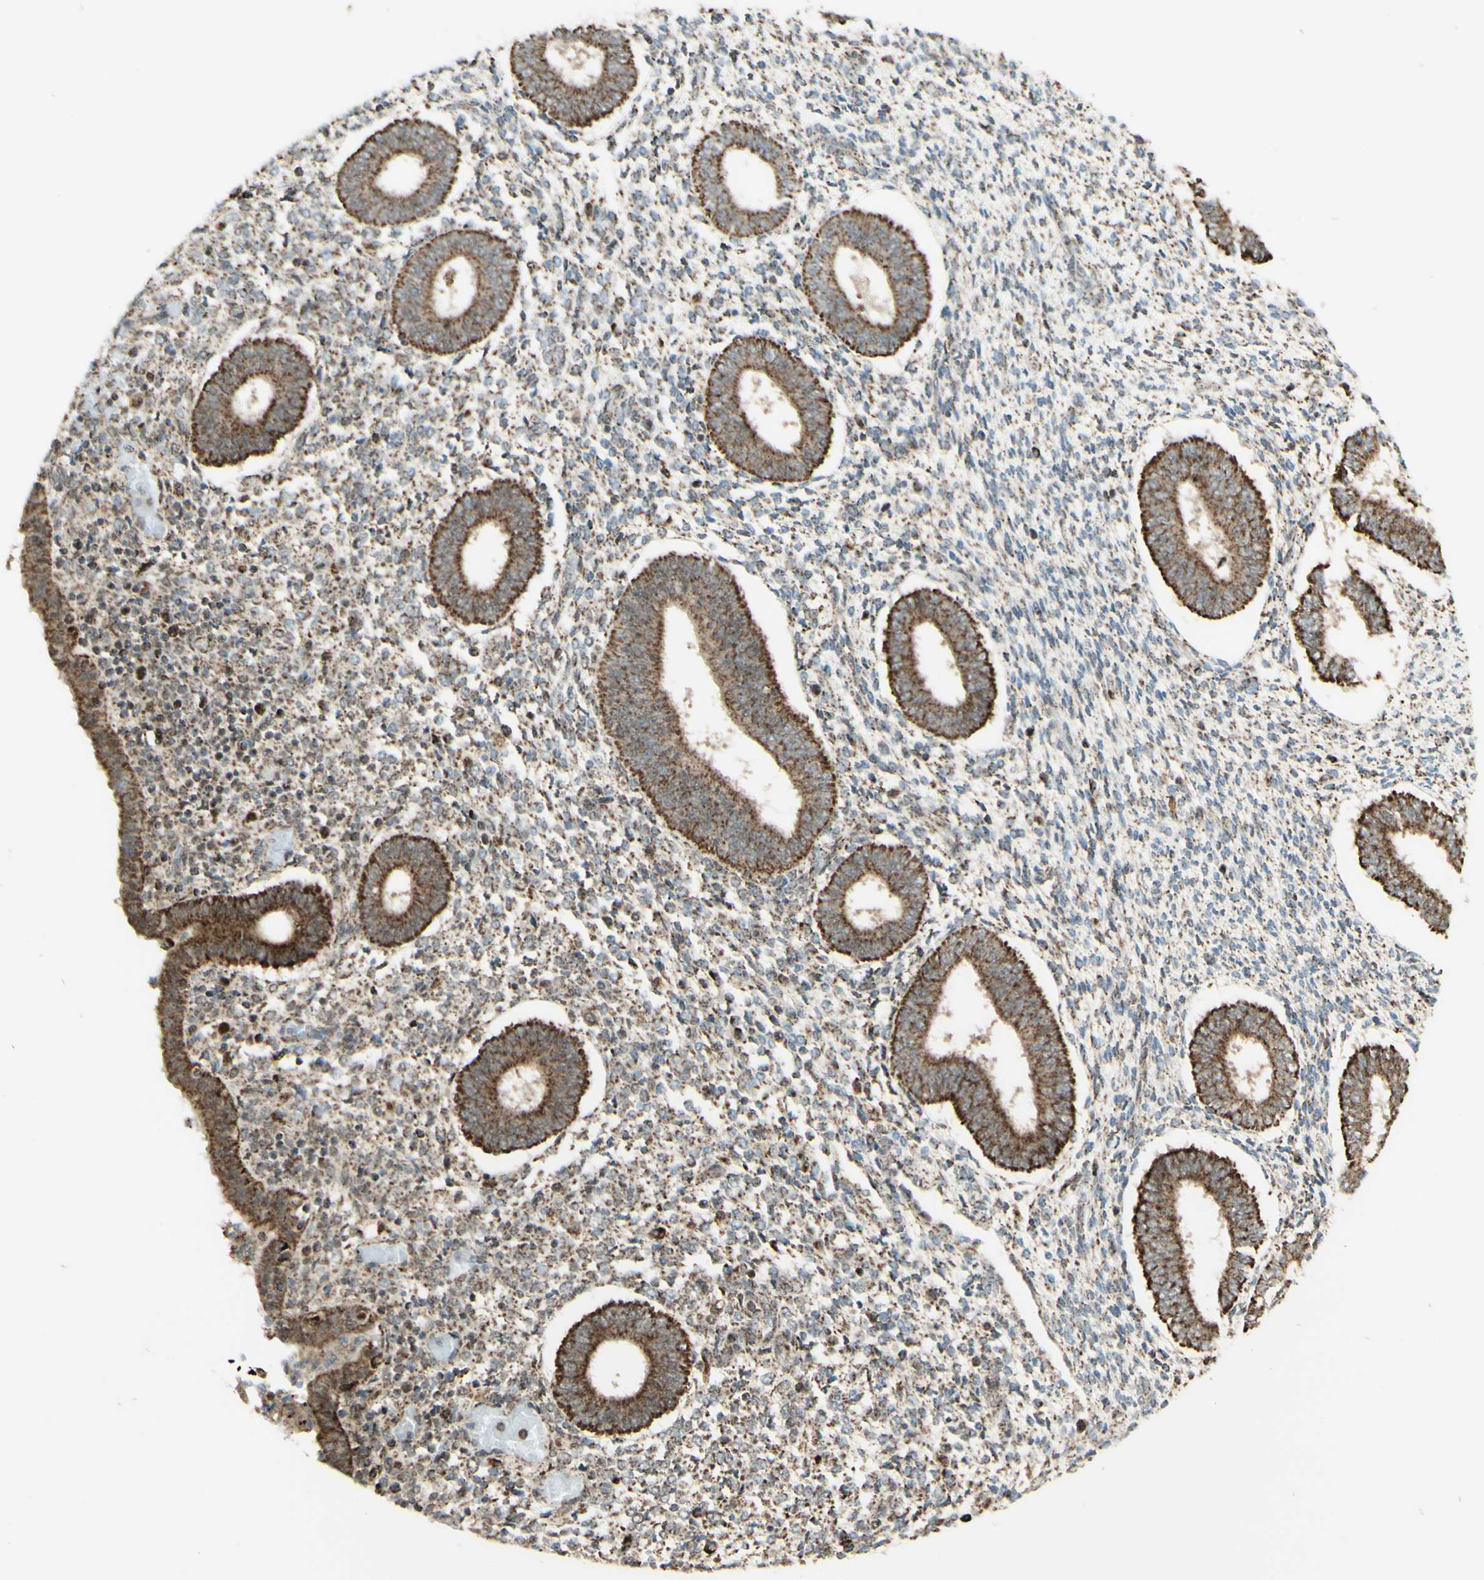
{"staining": {"intensity": "moderate", "quantity": "25%-75%", "location": "cytoplasmic/membranous"}, "tissue": "endometrium", "cell_type": "Cells in endometrial stroma", "image_type": "normal", "snomed": [{"axis": "morphology", "description": "Normal tissue, NOS"}, {"axis": "topography", "description": "Endometrium"}], "caption": "A photomicrograph showing moderate cytoplasmic/membranous staining in approximately 25%-75% of cells in endometrial stroma in unremarkable endometrium, as visualized by brown immunohistochemical staining.", "gene": "DHRS3", "patient": {"sex": "female", "age": 35}}